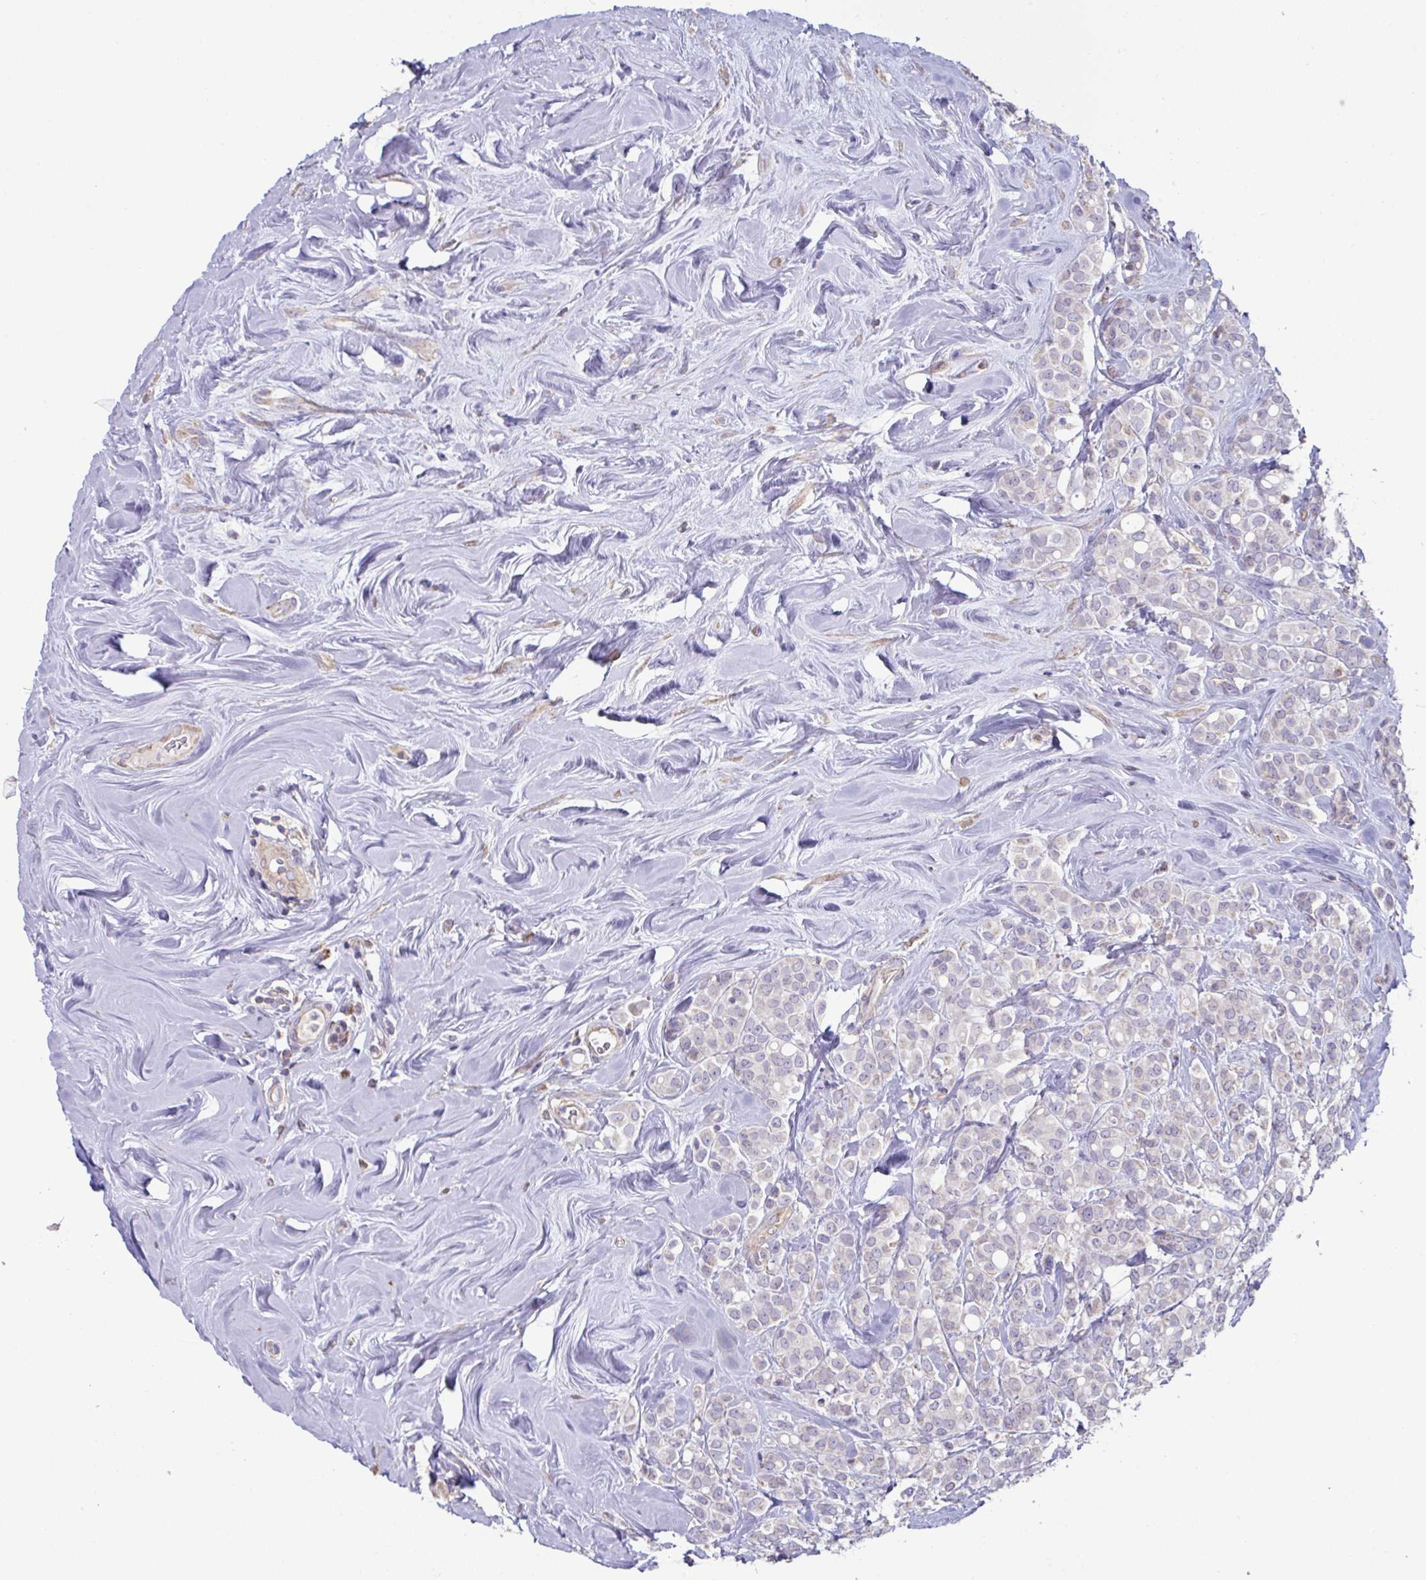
{"staining": {"intensity": "negative", "quantity": "none", "location": "none"}, "tissue": "breast cancer", "cell_type": "Tumor cells", "image_type": "cancer", "snomed": [{"axis": "morphology", "description": "Lobular carcinoma"}, {"axis": "topography", "description": "Breast"}], "caption": "DAB immunohistochemical staining of human breast cancer (lobular carcinoma) reveals no significant expression in tumor cells.", "gene": "DOK7", "patient": {"sex": "female", "age": 68}}